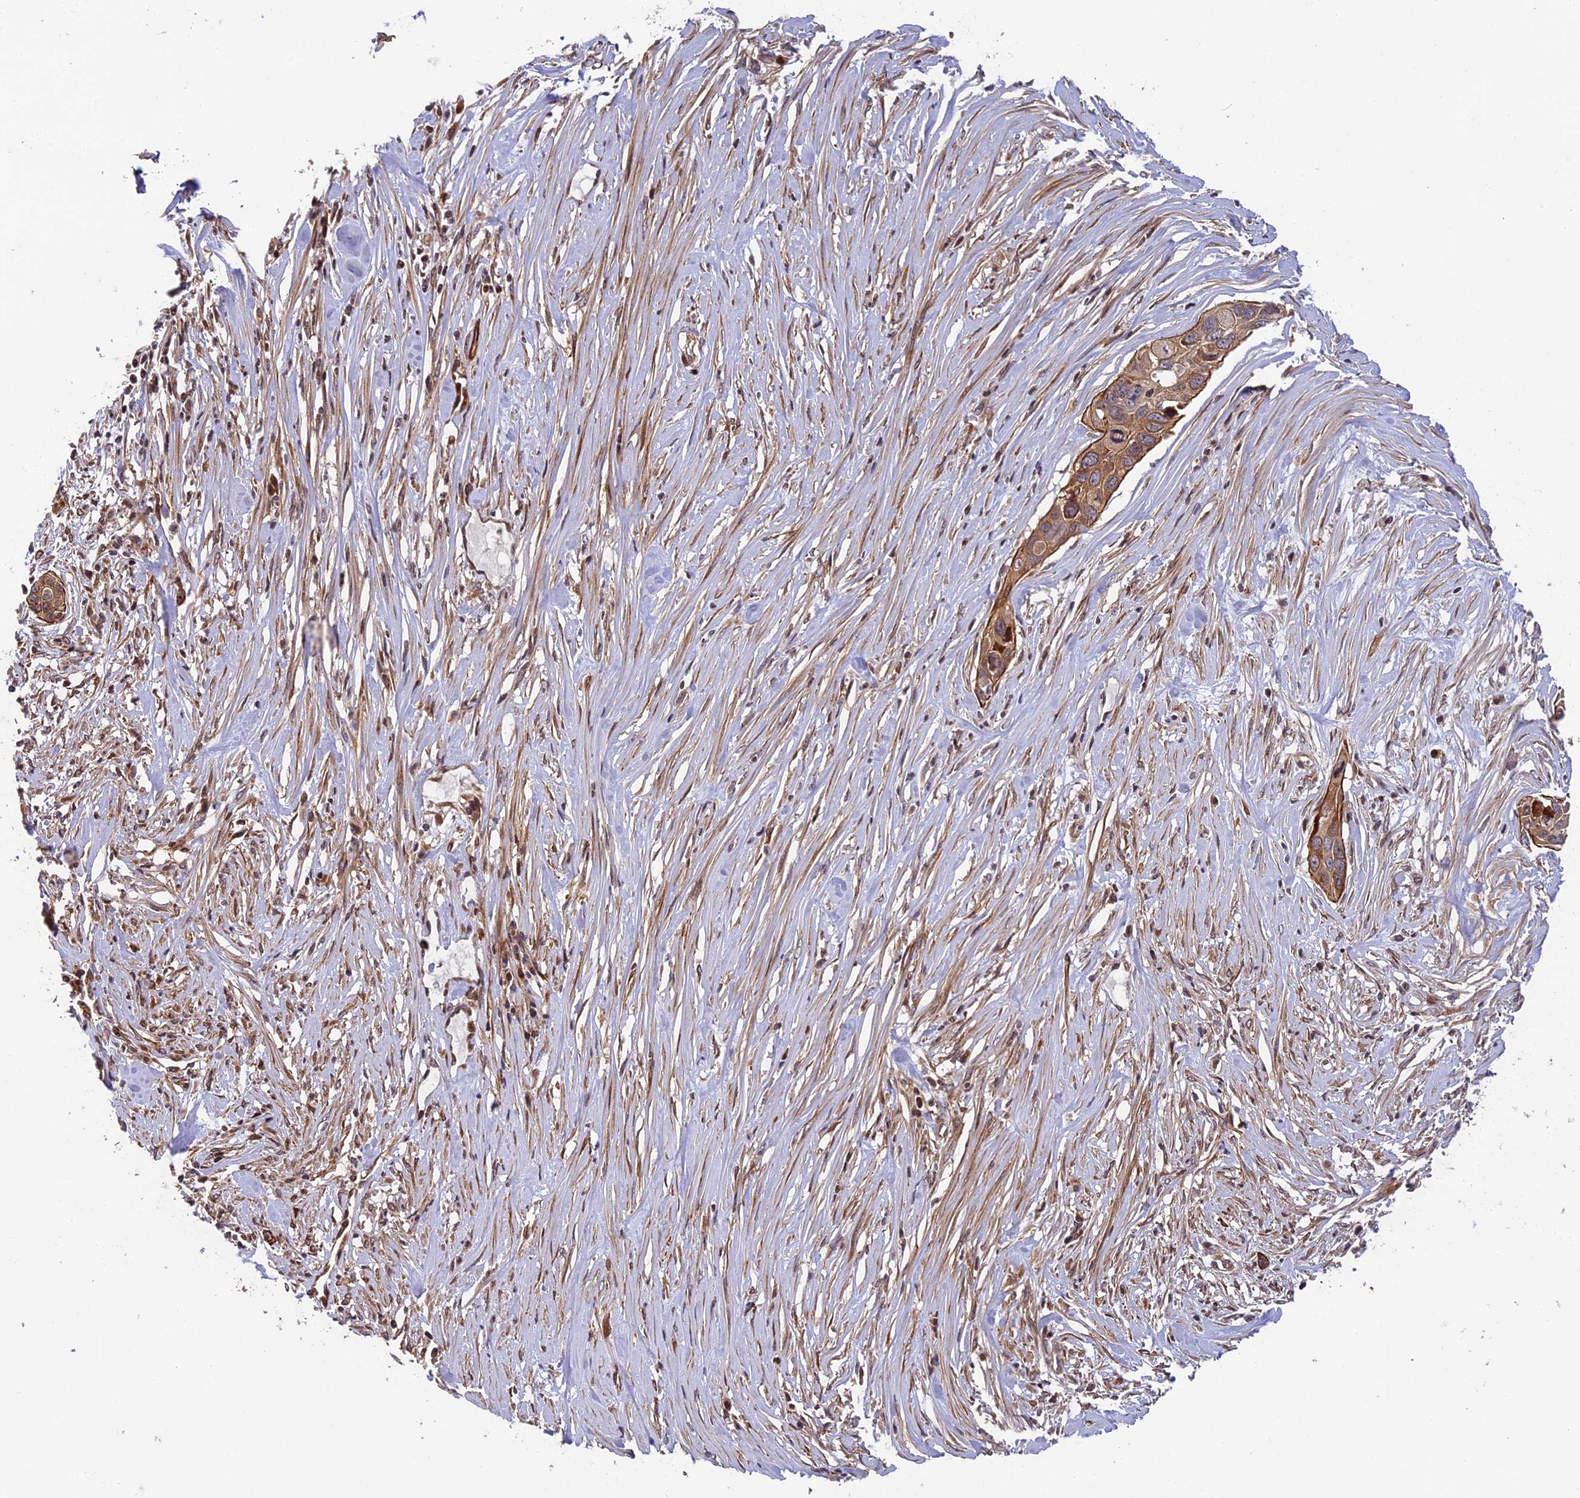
{"staining": {"intensity": "moderate", "quantity": ">75%", "location": "cytoplasmic/membranous"}, "tissue": "pancreatic cancer", "cell_type": "Tumor cells", "image_type": "cancer", "snomed": [{"axis": "morphology", "description": "Adenocarcinoma, NOS"}, {"axis": "topography", "description": "Pancreas"}], "caption": "A histopathology image of pancreatic adenocarcinoma stained for a protein displays moderate cytoplasmic/membranous brown staining in tumor cells. The staining was performed using DAB to visualize the protein expression in brown, while the nuclei were stained in blue with hematoxylin (Magnification: 20x).", "gene": "SMIM7", "patient": {"sex": "female", "age": 60}}